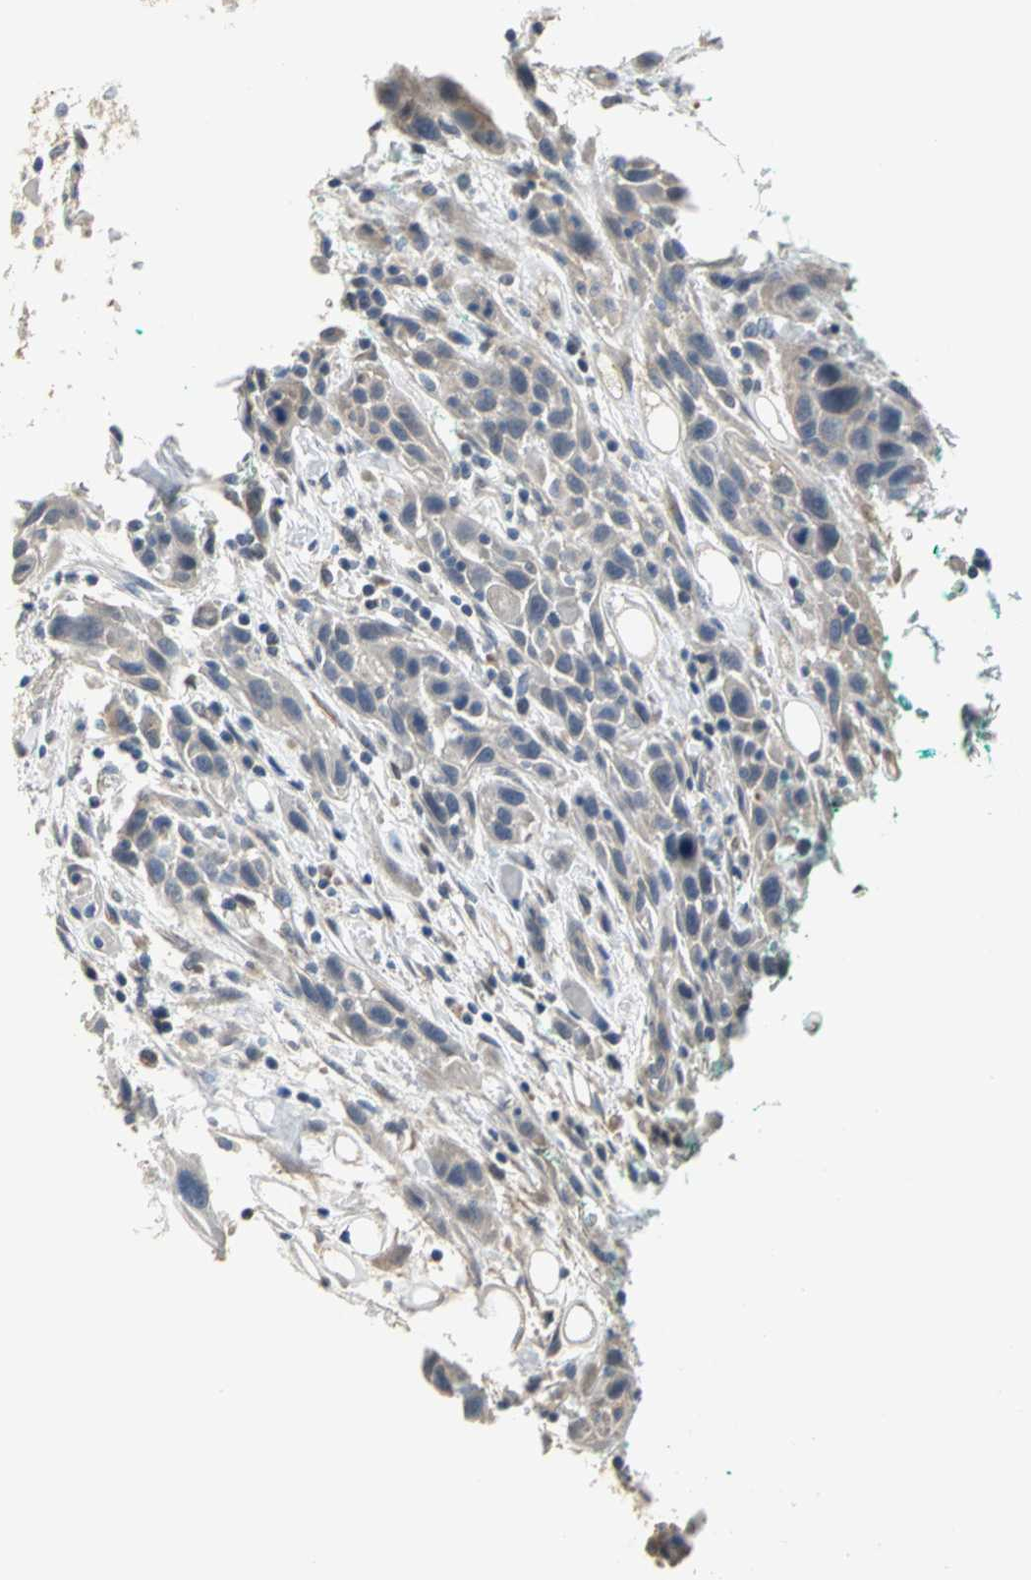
{"staining": {"intensity": "weak", "quantity": "<25%", "location": "cytoplasmic/membranous"}, "tissue": "head and neck cancer", "cell_type": "Tumor cells", "image_type": "cancer", "snomed": [{"axis": "morphology", "description": "Normal tissue, NOS"}, {"axis": "morphology", "description": "Squamous cell carcinoma, NOS"}, {"axis": "topography", "description": "Oral tissue"}, {"axis": "topography", "description": "Head-Neck"}], "caption": "Tumor cells are negative for protein expression in human head and neck cancer.", "gene": "IL17RB", "patient": {"sex": "female", "age": 50}}